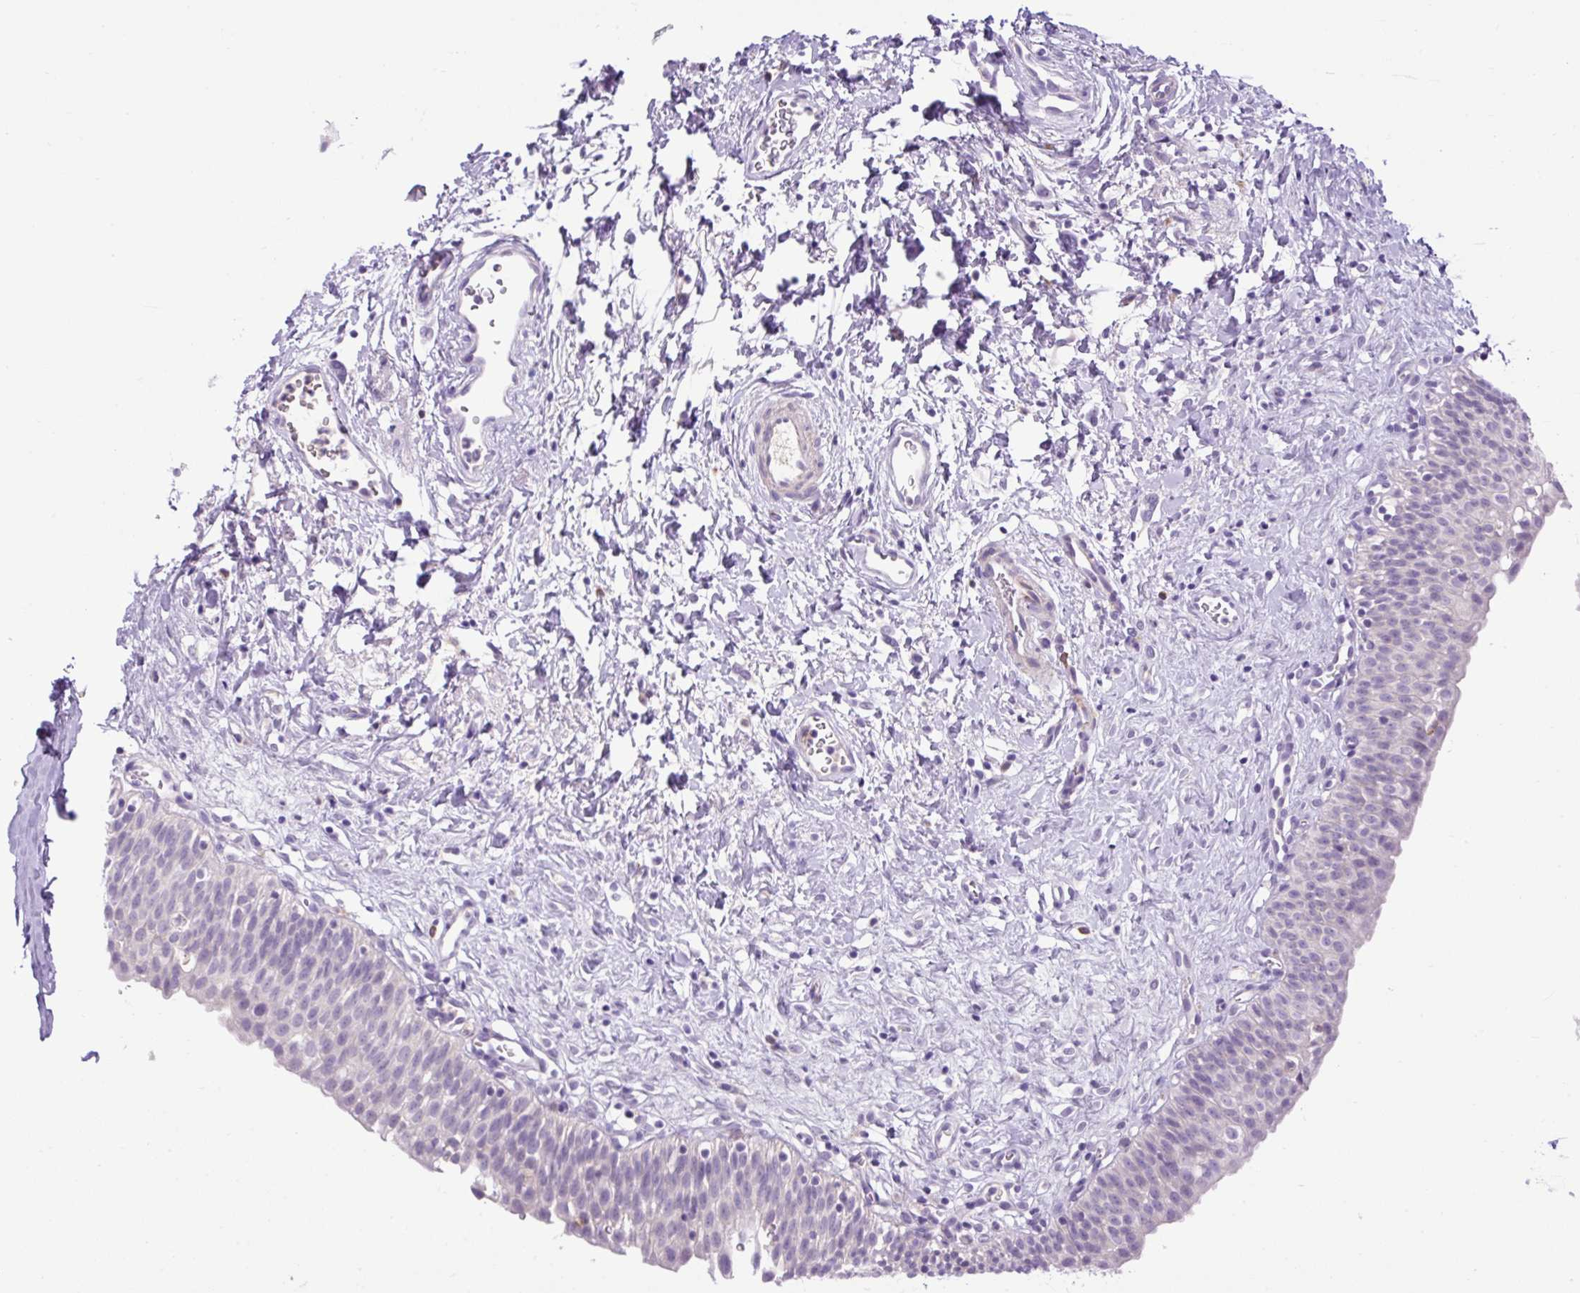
{"staining": {"intensity": "weak", "quantity": "<25%", "location": "cytoplasmic/membranous"}, "tissue": "urinary bladder", "cell_type": "Urothelial cells", "image_type": "normal", "snomed": [{"axis": "morphology", "description": "Normal tissue, NOS"}, {"axis": "topography", "description": "Urinary bladder"}], "caption": "Immunohistochemistry image of normal urinary bladder stained for a protein (brown), which exhibits no expression in urothelial cells.", "gene": "SPTBN5", "patient": {"sex": "male", "age": 51}}